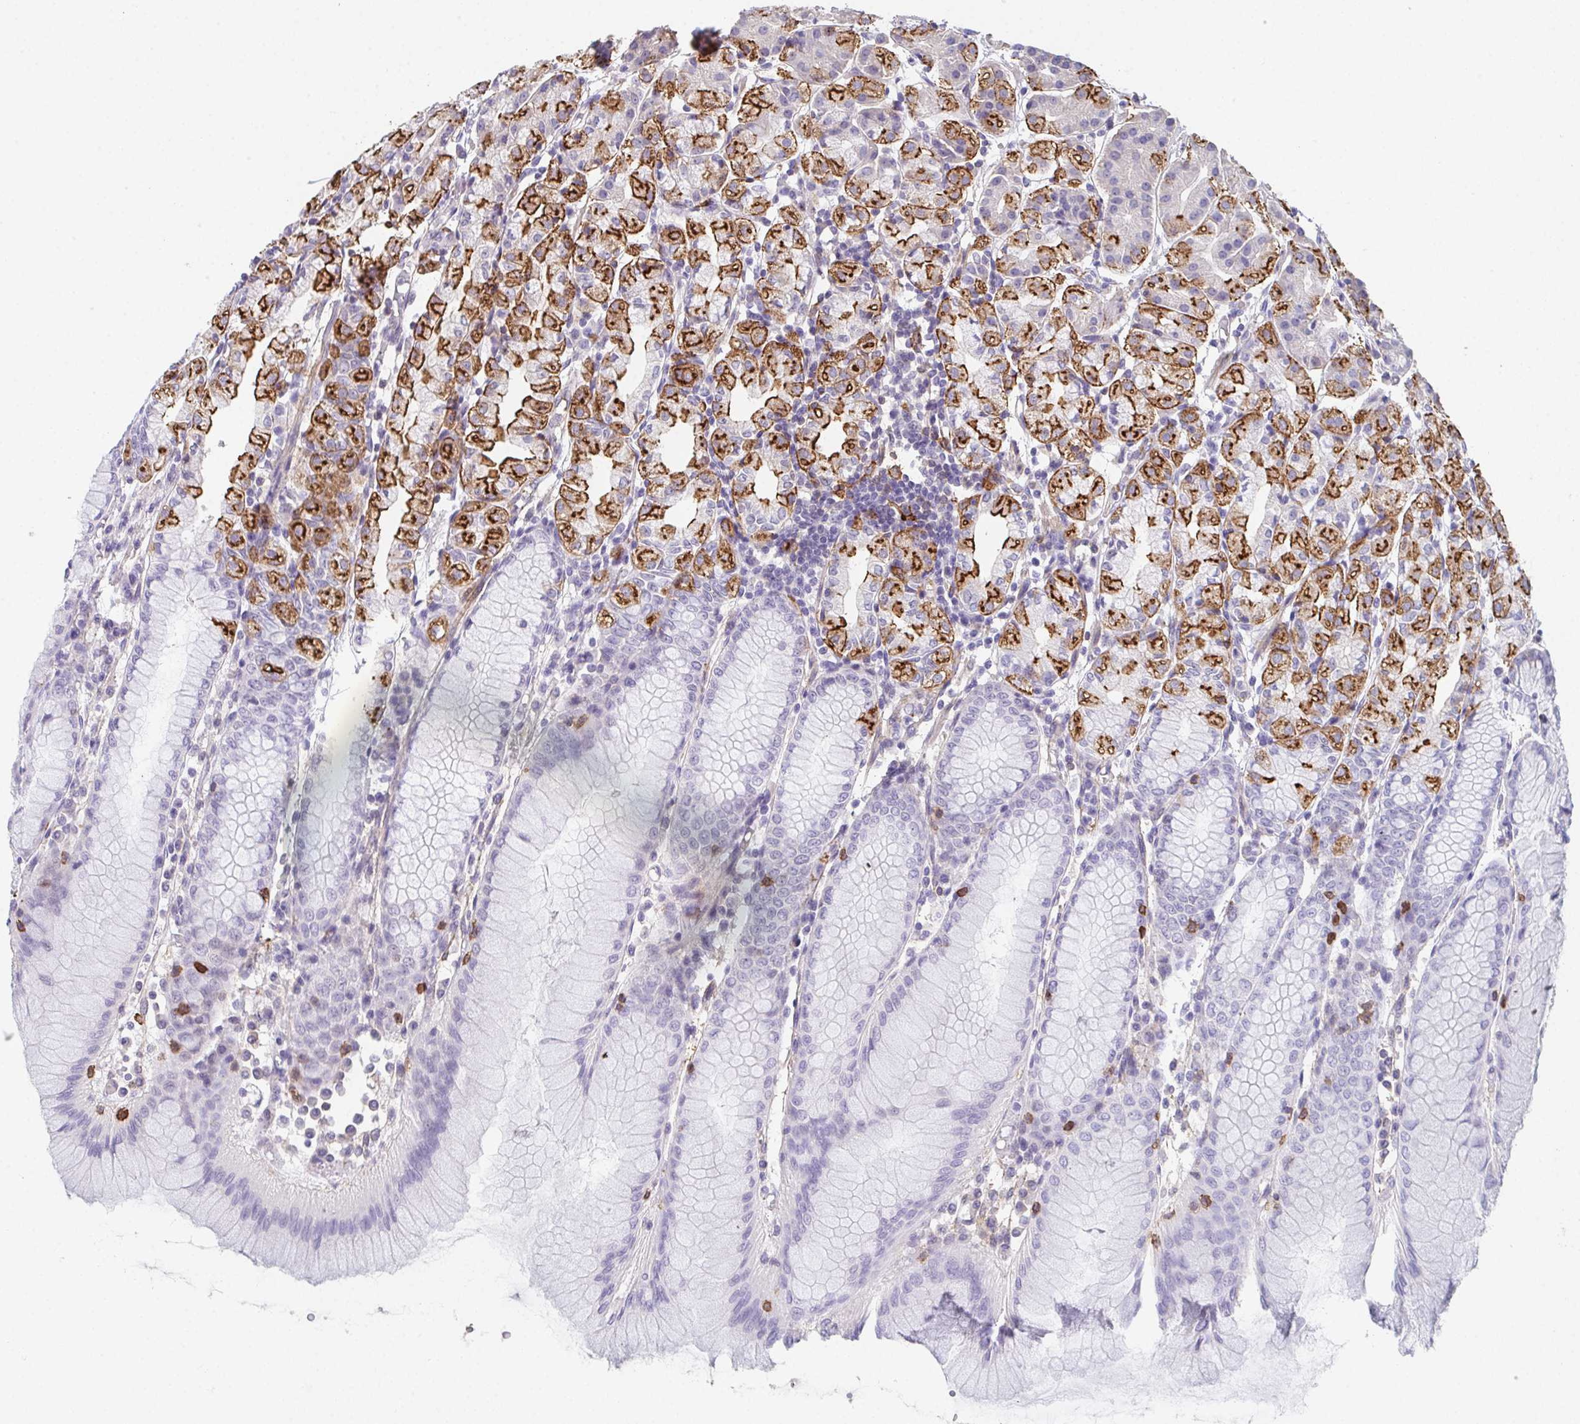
{"staining": {"intensity": "strong", "quantity": "25%-75%", "location": "cytoplasmic/membranous"}, "tissue": "stomach", "cell_type": "Glandular cells", "image_type": "normal", "snomed": [{"axis": "morphology", "description": "Normal tissue, NOS"}, {"axis": "topography", "description": "Stomach"}], "caption": "Protein staining exhibits strong cytoplasmic/membranous expression in about 25%-75% of glandular cells in benign stomach. The protein is stained brown, and the nuclei are stained in blue (DAB IHC with brightfield microscopy, high magnification).", "gene": "DBN1", "patient": {"sex": "female", "age": 57}}